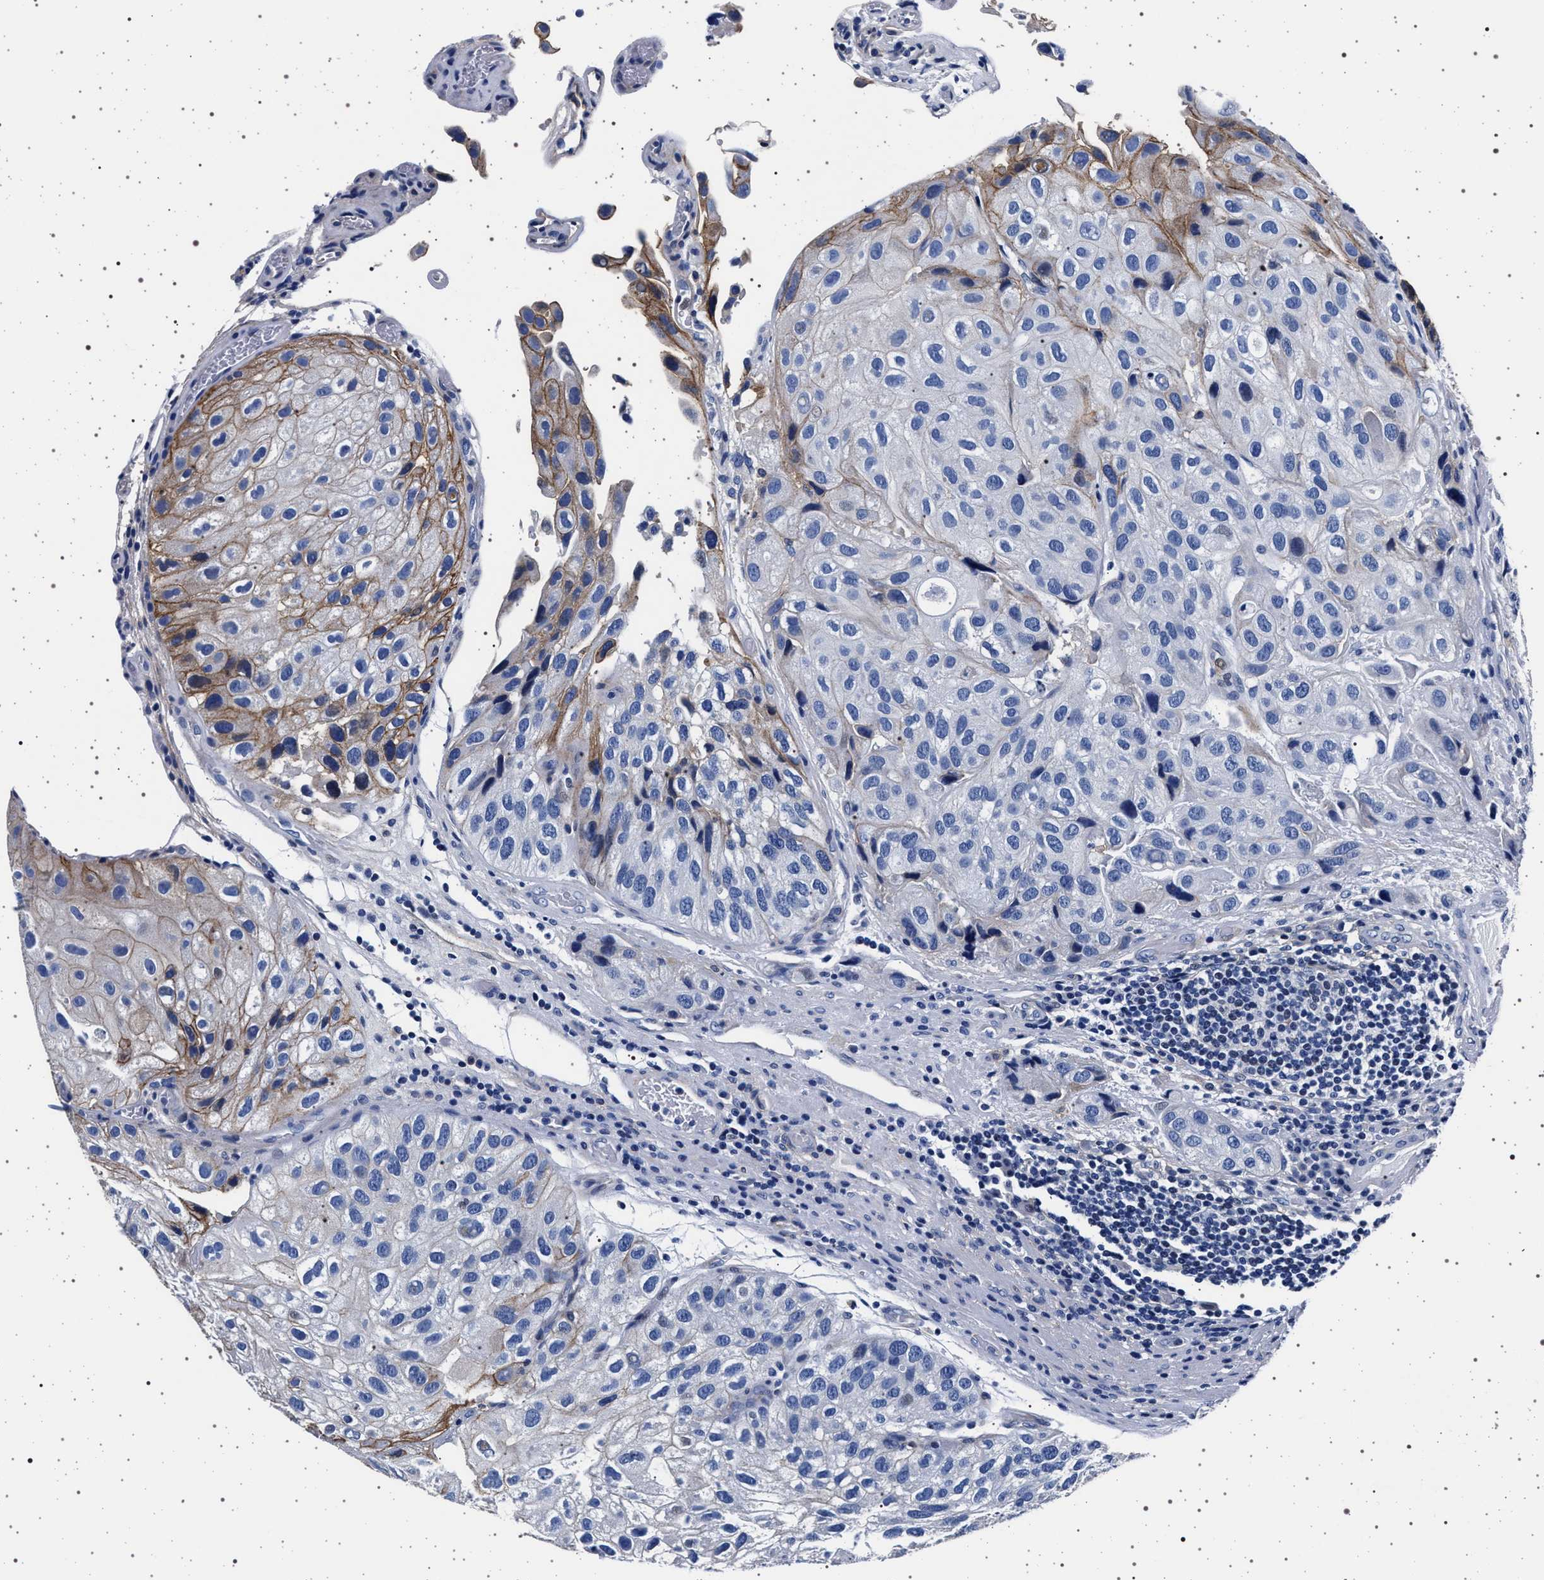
{"staining": {"intensity": "moderate", "quantity": "<25%", "location": "cytoplasmic/membranous"}, "tissue": "urothelial cancer", "cell_type": "Tumor cells", "image_type": "cancer", "snomed": [{"axis": "morphology", "description": "Urothelial carcinoma, High grade"}, {"axis": "topography", "description": "Urinary bladder"}], "caption": "The histopathology image demonstrates staining of urothelial carcinoma (high-grade), revealing moderate cytoplasmic/membranous protein expression (brown color) within tumor cells.", "gene": "SLC9A1", "patient": {"sex": "female", "age": 64}}